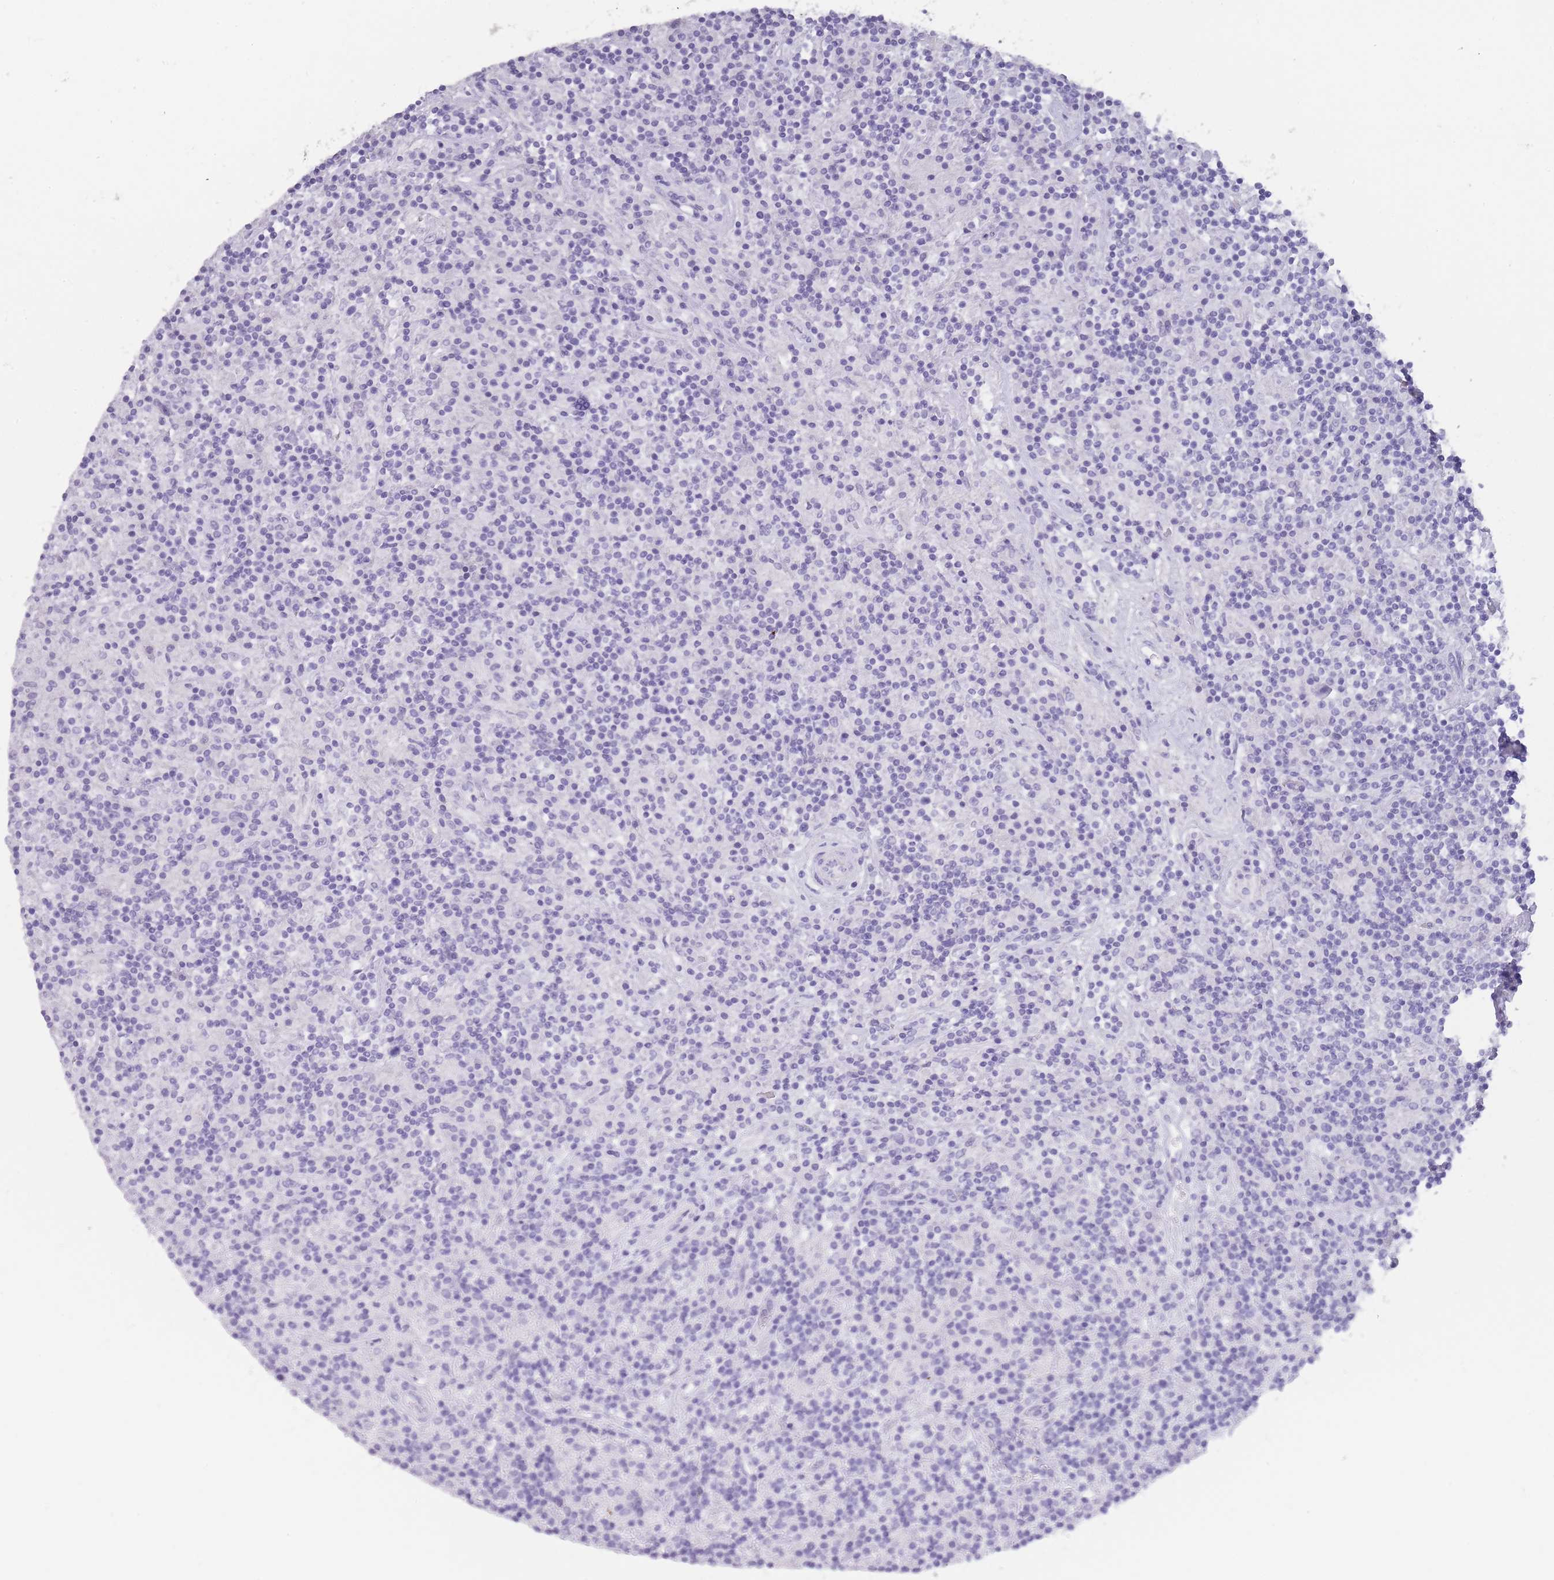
{"staining": {"intensity": "negative", "quantity": "none", "location": "none"}, "tissue": "lymphoma", "cell_type": "Tumor cells", "image_type": "cancer", "snomed": [{"axis": "morphology", "description": "Hodgkin's disease, NOS"}, {"axis": "topography", "description": "Lymph node"}], "caption": "High magnification brightfield microscopy of lymphoma stained with DAB (brown) and counterstained with hematoxylin (blue): tumor cells show no significant positivity.", "gene": "TCP11", "patient": {"sex": "male", "age": 70}}